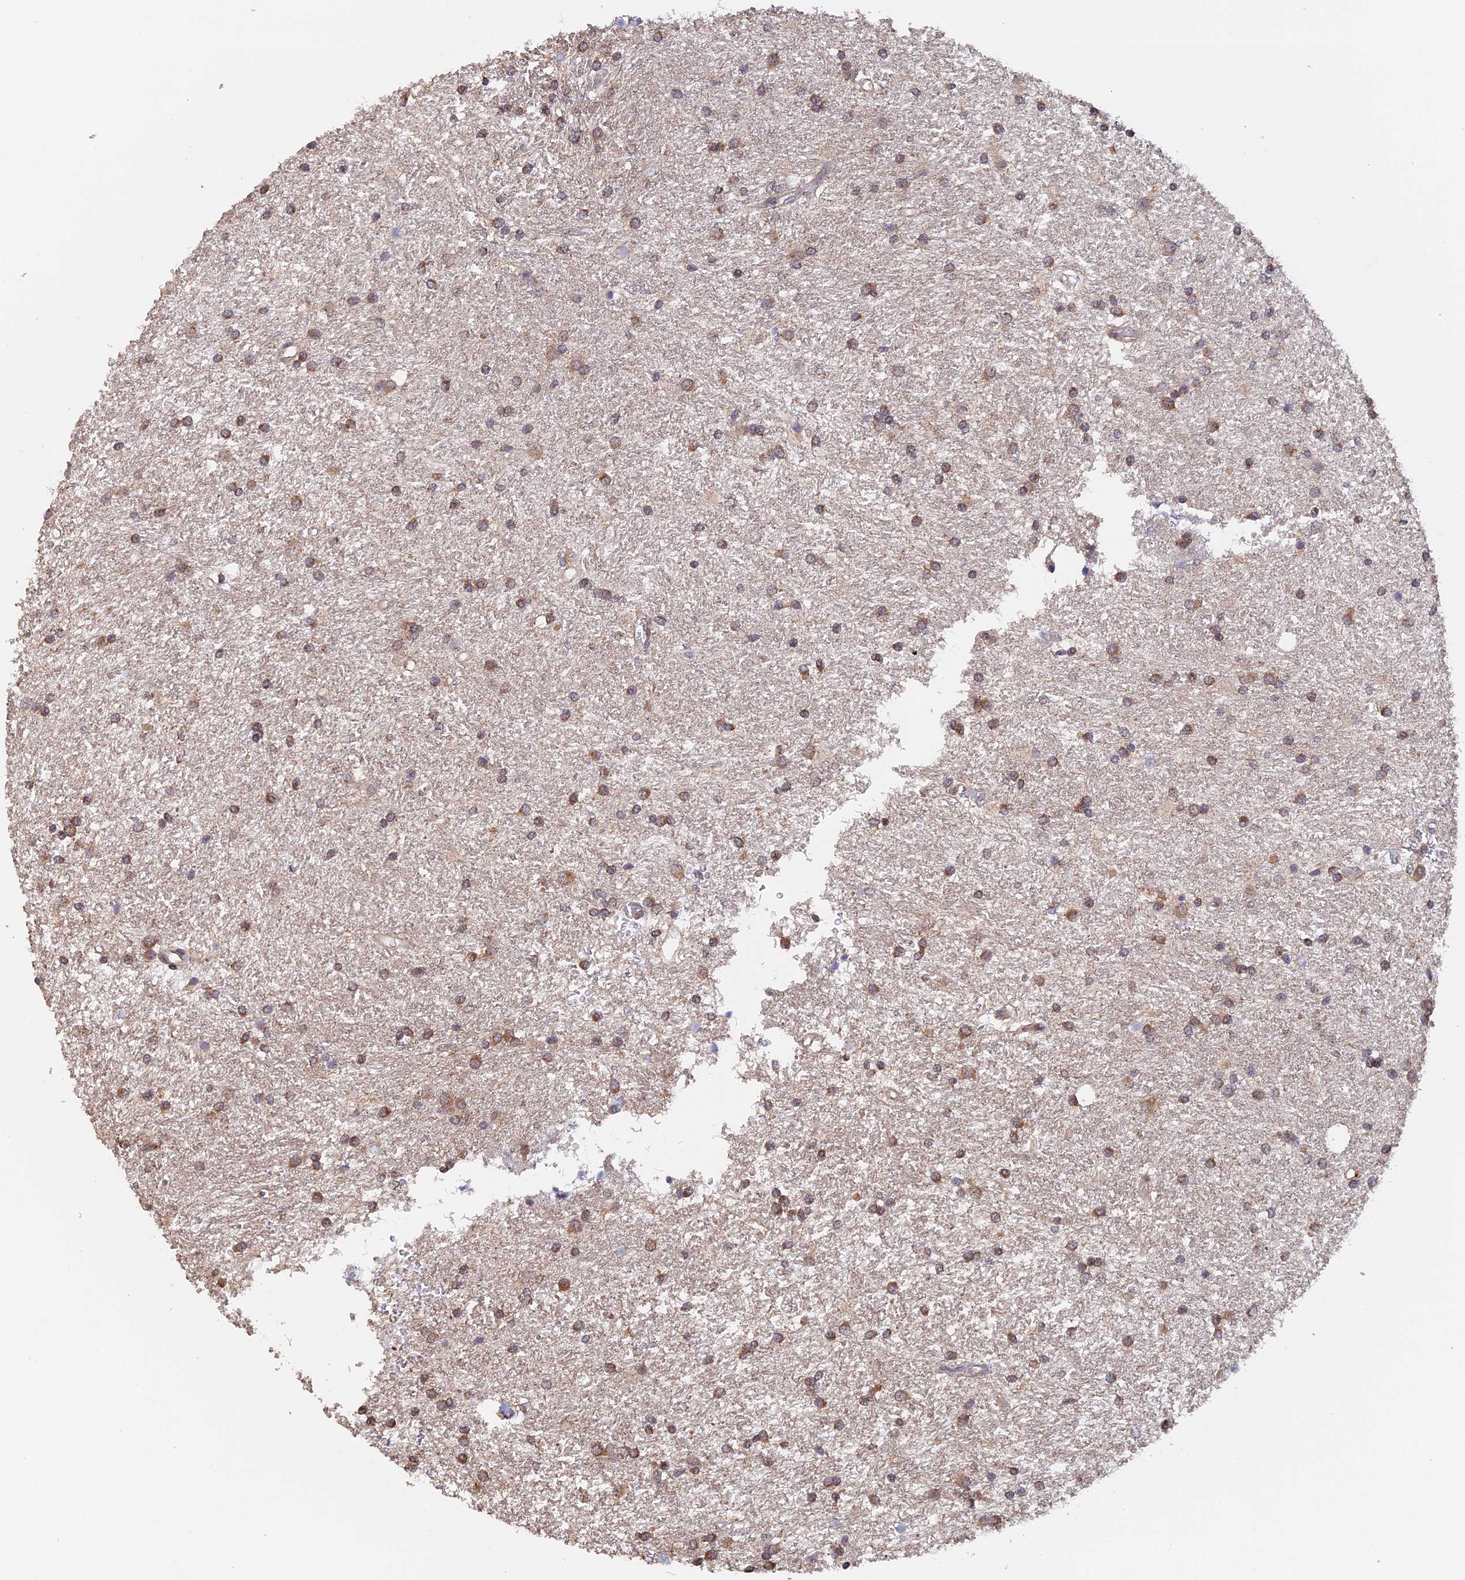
{"staining": {"intensity": "moderate", "quantity": ">75%", "location": "cytoplasmic/membranous"}, "tissue": "glioma", "cell_type": "Tumor cells", "image_type": "cancer", "snomed": [{"axis": "morphology", "description": "Glioma, malignant, High grade"}, {"axis": "topography", "description": "Brain"}], "caption": "Protein staining of malignant high-grade glioma tissue displays moderate cytoplasmic/membranous expression in about >75% of tumor cells.", "gene": "PIGQ", "patient": {"sex": "male", "age": 77}}